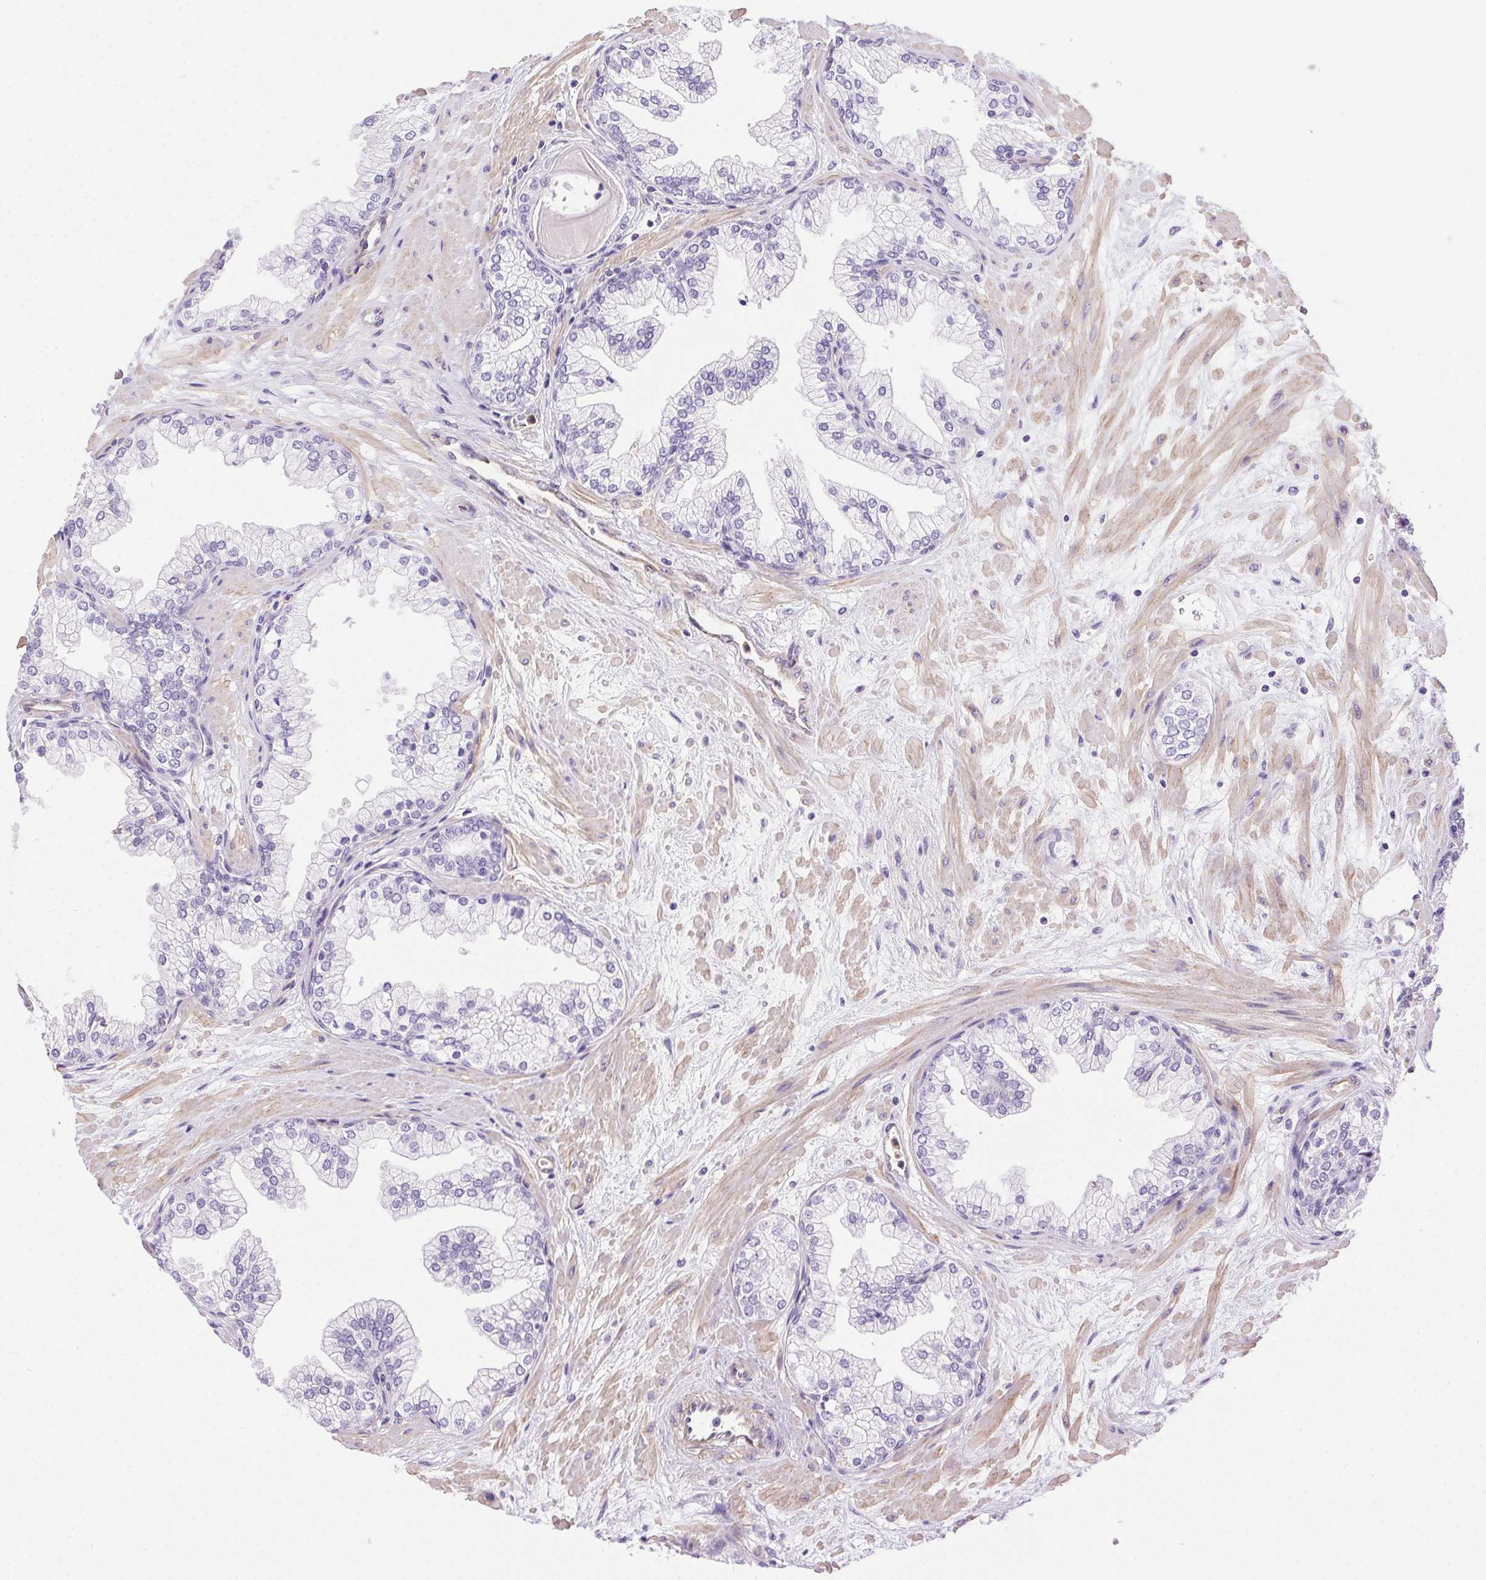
{"staining": {"intensity": "negative", "quantity": "none", "location": "none"}, "tissue": "prostate", "cell_type": "Glandular cells", "image_type": "normal", "snomed": [{"axis": "morphology", "description": "Normal tissue, NOS"}, {"axis": "topography", "description": "Prostate"}, {"axis": "topography", "description": "Peripheral nerve tissue"}], "caption": "Prostate was stained to show a protein in brown. There is no significant positivity in glandular cells. The staining was performed using DAB to visualize the protein expression in brown, while the nuclei were stained in blue with hematoxylin (Magnification: 20x).", "gene": "SHCBP1L", "patient": {"sex": "male", "age": 61}}